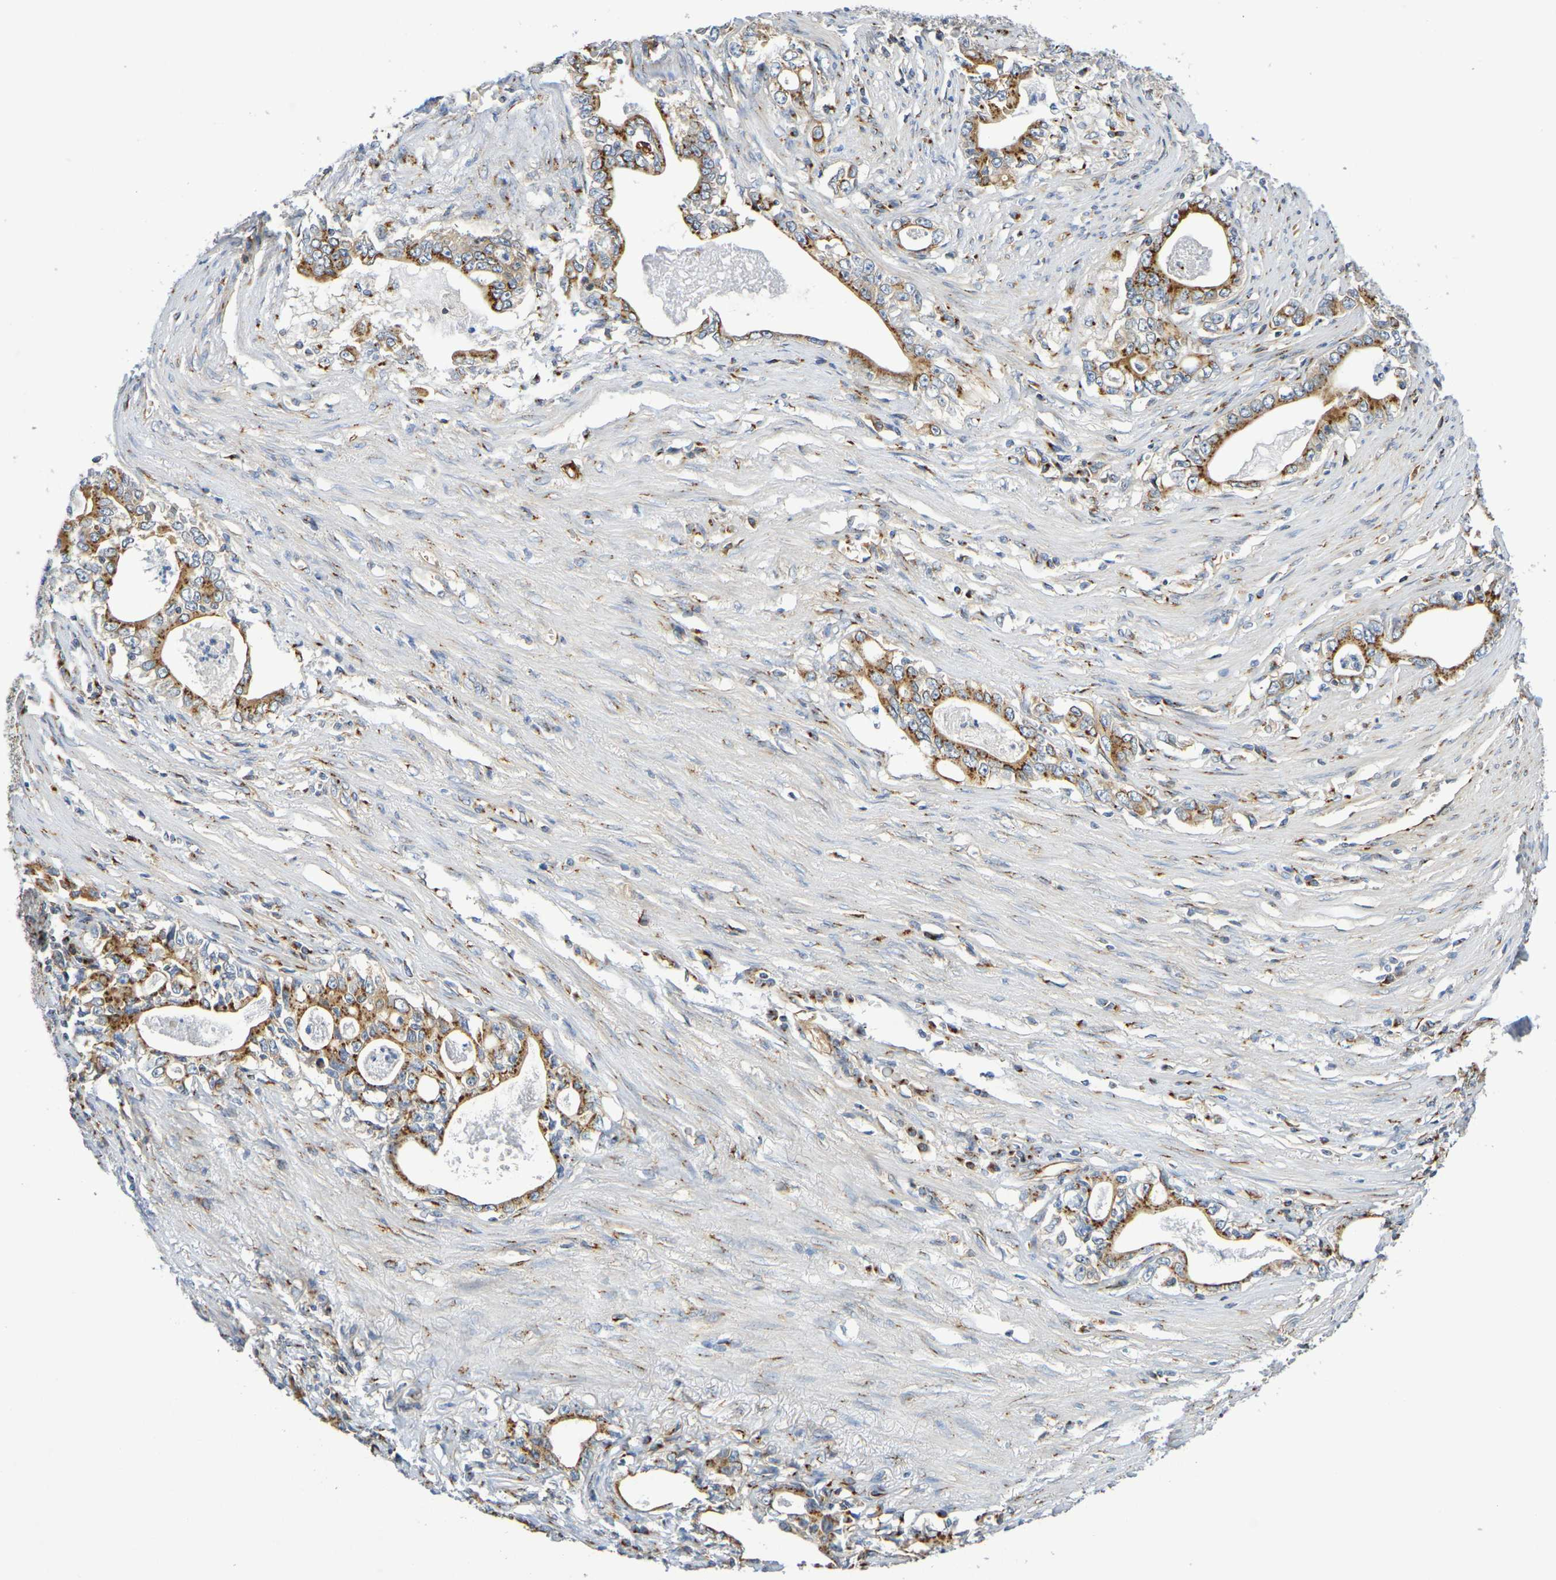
{"staining": {"intensity": "moderate", "quantity": ">75%", "location": "cytoplasmic/membranous"}, "tissue": "stomach cancer", "cell_type": "Tumor cells", "image_type": "cancer", "snomed": [{"axis": "morphology", "description": "Adenocarcinoma, NOS"}, {"axis": "topography", "description": "Stomach, lower"}], "caption": "This is a histology image of immunohistochemistry staining of stomach cancer, which shows moderate staining in the cytoplasmic/membranous of tumor cells.", "gene": "DCP2", "patient": {"sex": "female", "age": 72}}